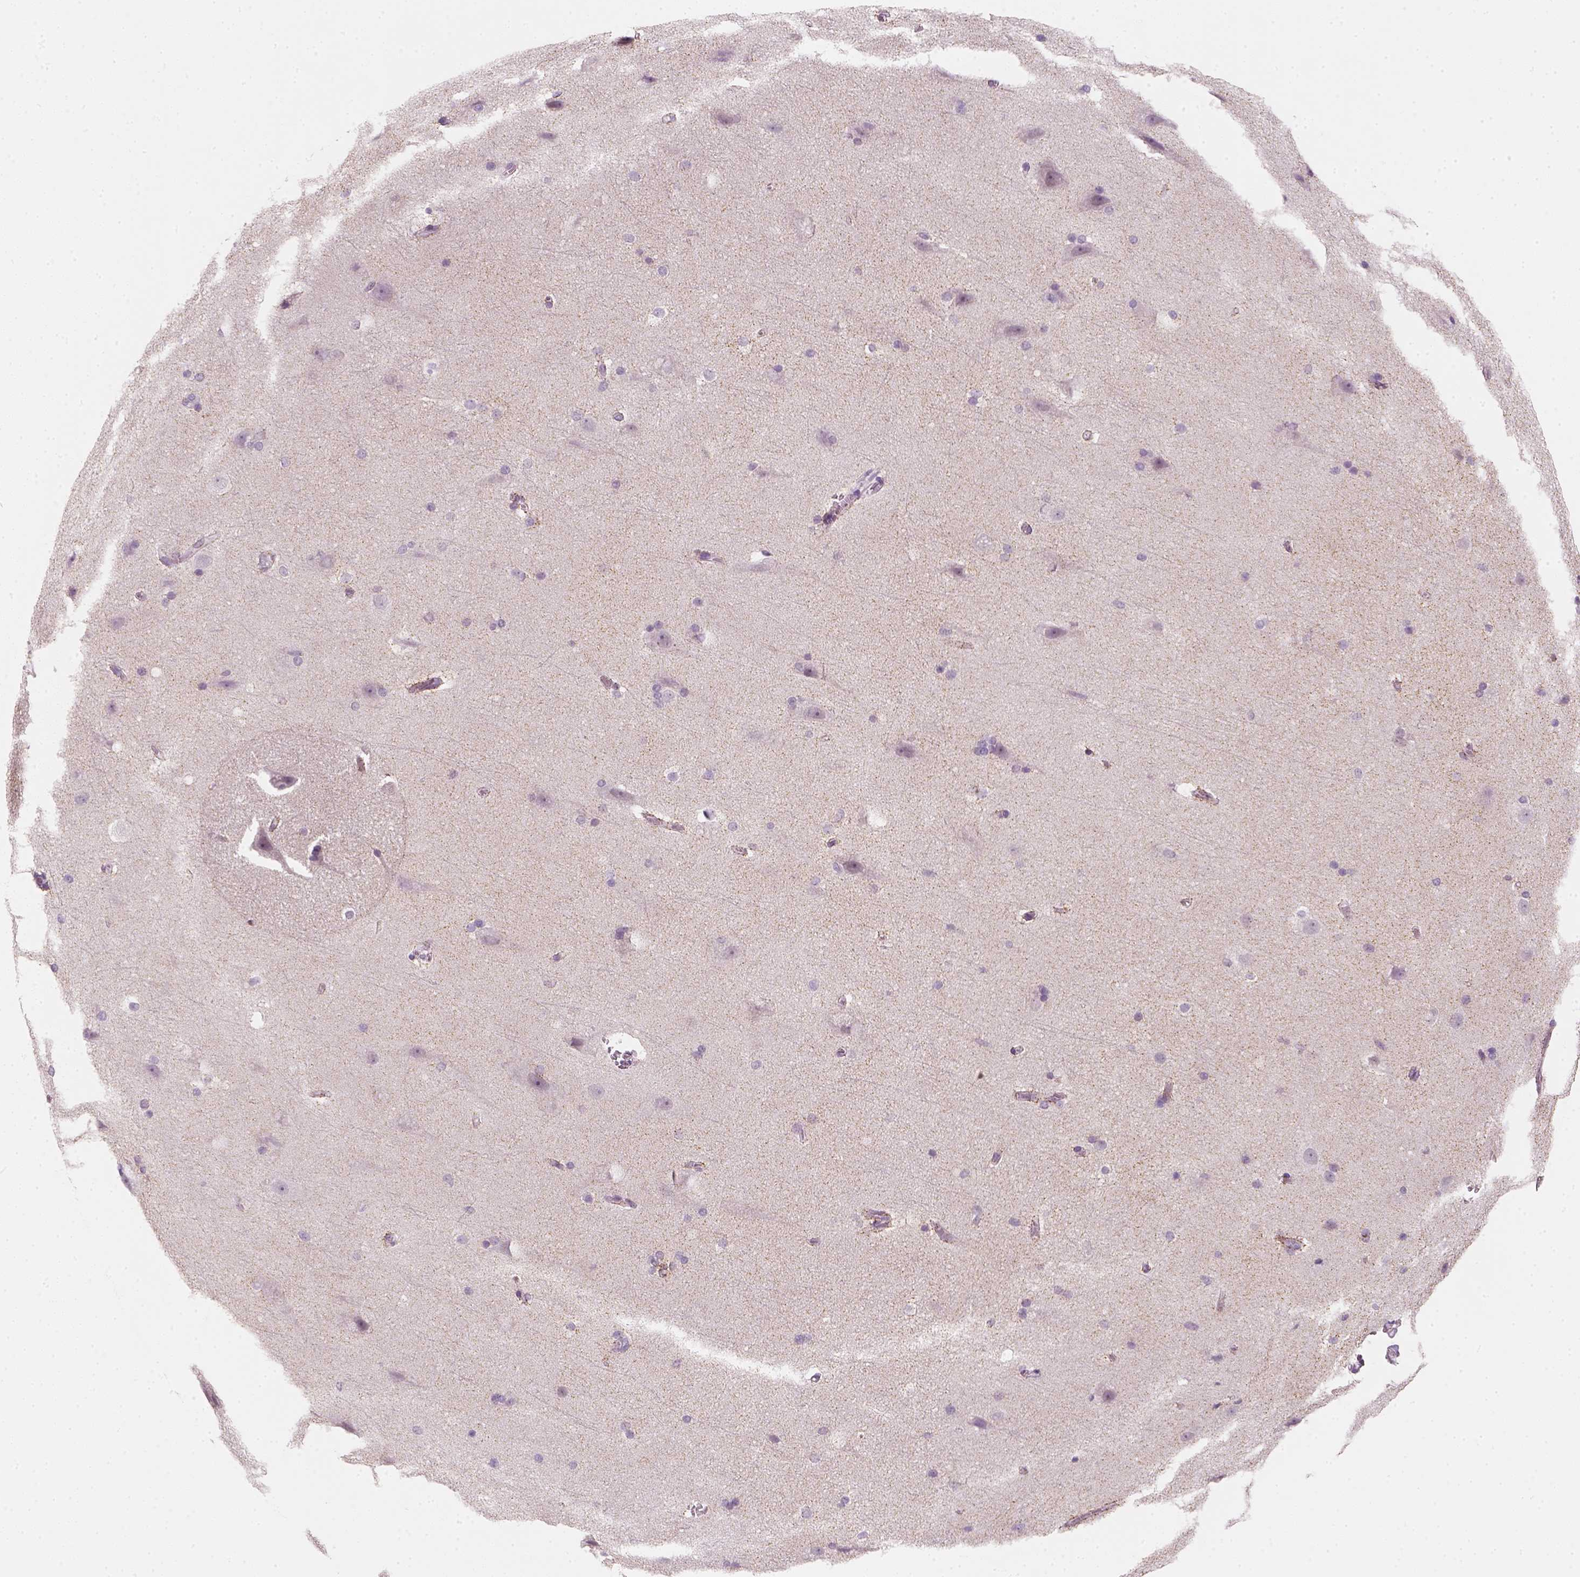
{"staining": {"intensity": "negative", "quantity": "none", "location": "none"}, "tissue": "hippocampus", "cell_type": "Glial cells", "image_type": "normal", "snomed": [{"axis": "morphology", "description": "Normal tissue, NOS"}, {"axis": "topography", "description": "Cerebral cortex"}, {"axis": "topography", "description": "Hippocampus"}], "caption": "IHC of benign hippocampus exhibits no staining in glial cells.", "gene": "TP53", "patient": {"sex": "female", "age": 19}}